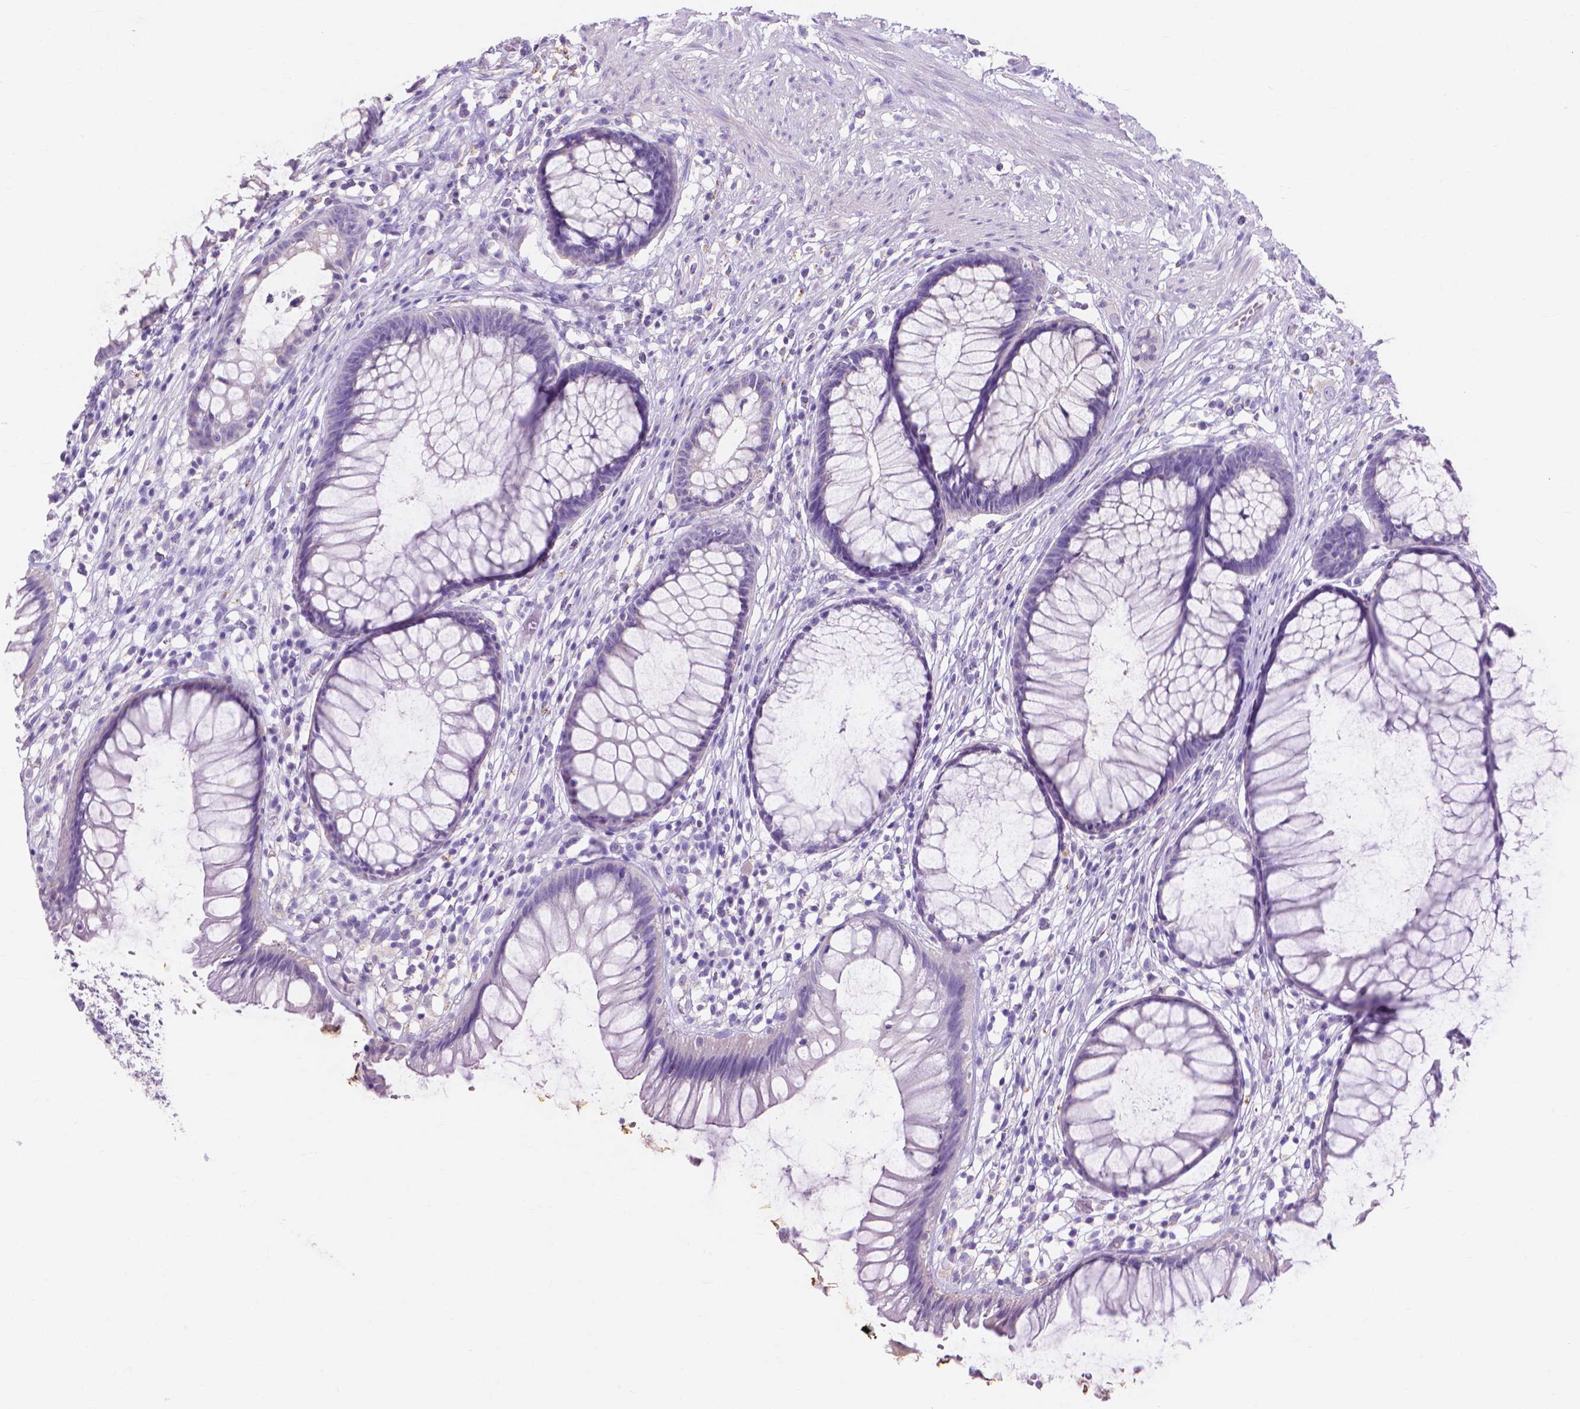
{"staining": {"intensity": "negative", "quantity": "none", "location": "none"}, "tissue": "rectum", "cell_type": "Glandular cells", "image_type": "normal", "snomed": [{"axis": "morphology", "description": "Normal tissue, NOS"}, {"axis": "topography", "description": "Smooth muscle"}, {"axis": "topography", "description": "Rectum"}], "caption": "Immunohistochemistry of benign human rectum demonstrates no expression in glandular cells.", "gene": "MMP11", "patient": {"sex": "male", "age": 53}}